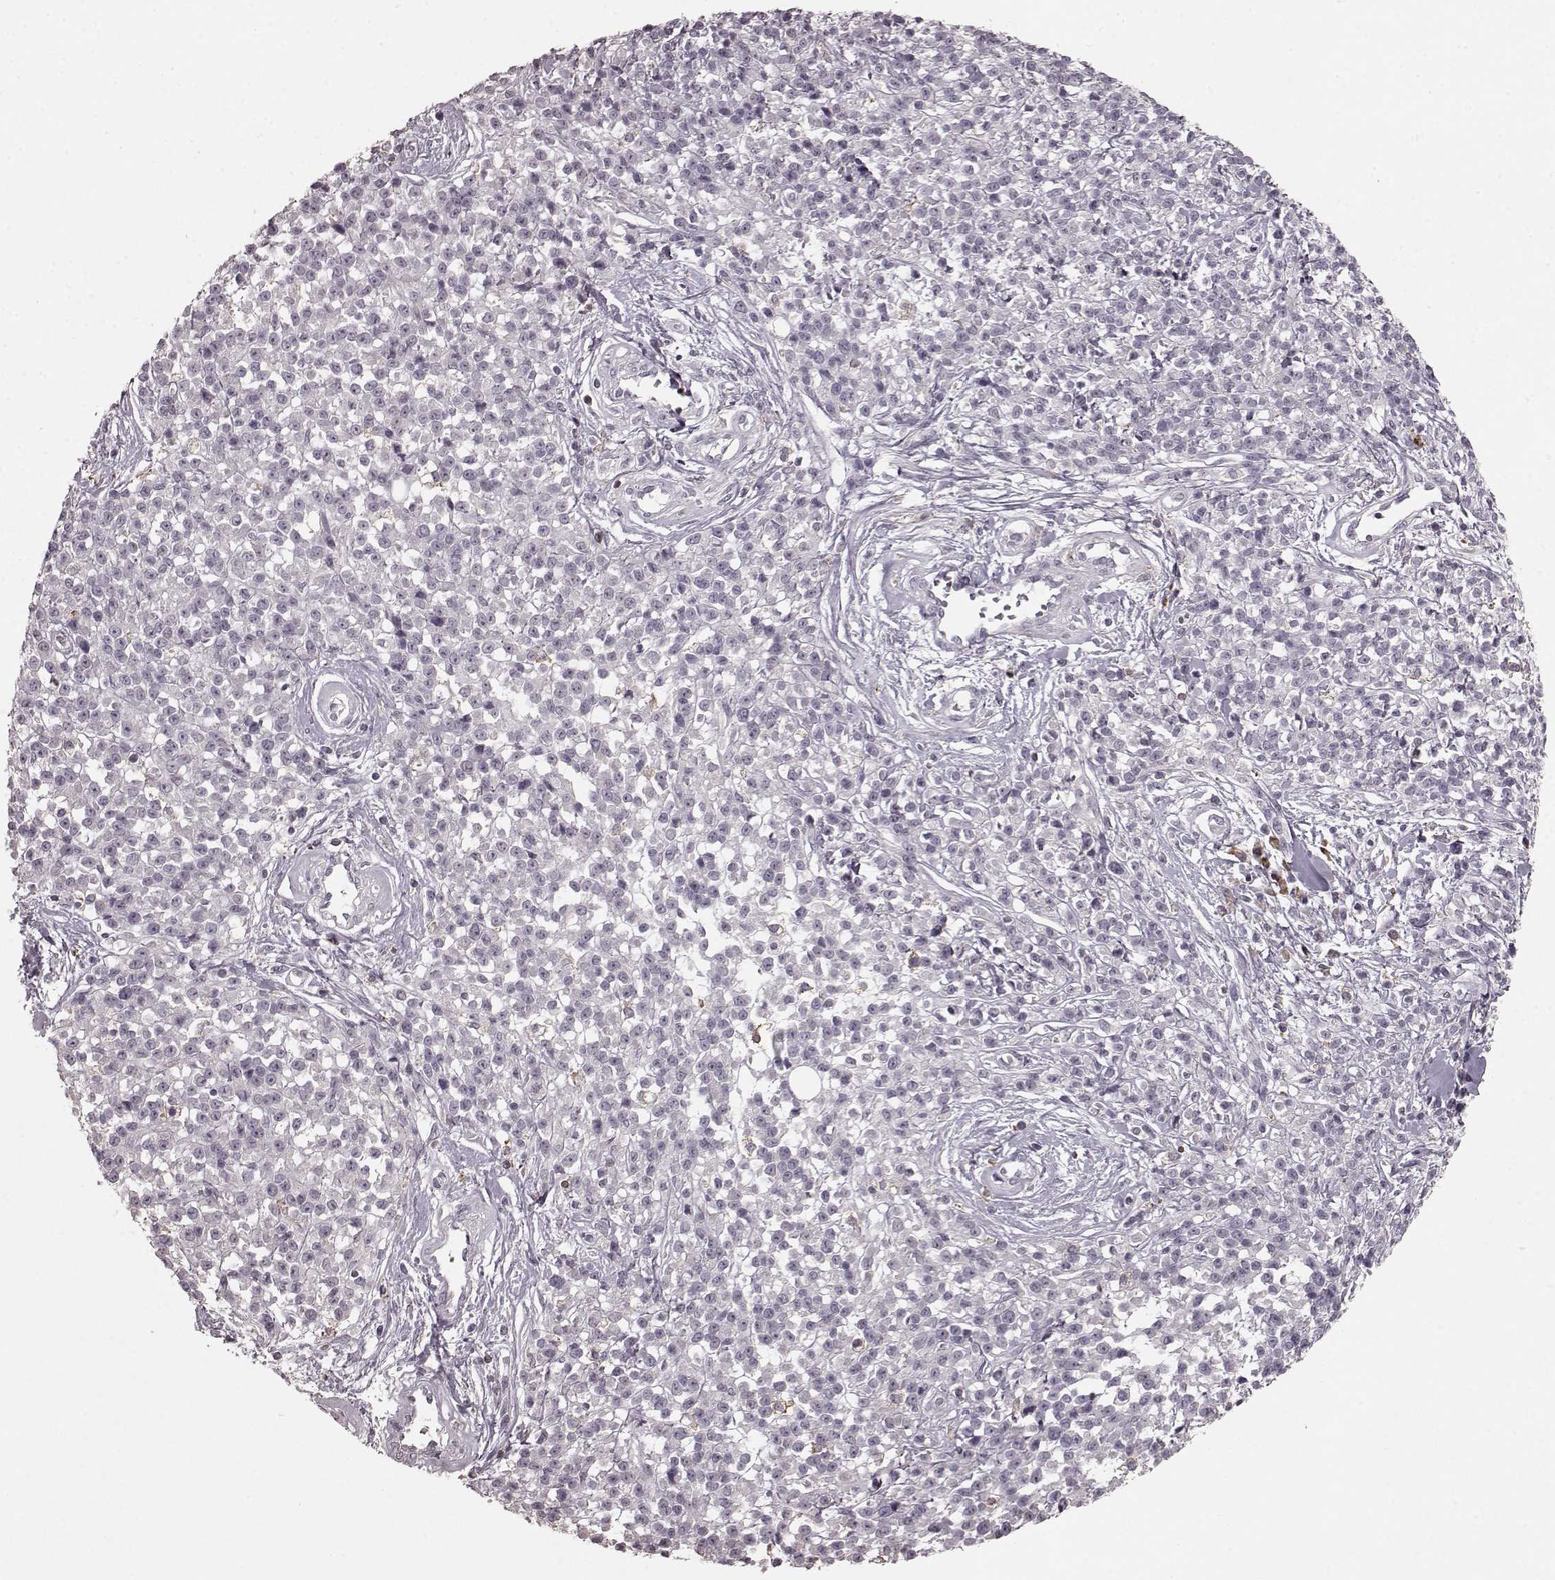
{"staining": {"intensity": "negative", "quantity": "none", "location": "none"}, "tissue": "melanoma", "cell_type": "Tumor cells", "image_type": "cancer", "snomed": [{"axis": "morphology", "description": "Malignant melanoma, NOS"}, {"axis": "topography", "description": "Skin"}, {"axis": "topography", "description": "Skin of trunk"}], "caption": "Tumor cells are negative for brown protein staining in melanoma.", "gene": "CD28", "patient": {"sex": "male", "age": 74}}